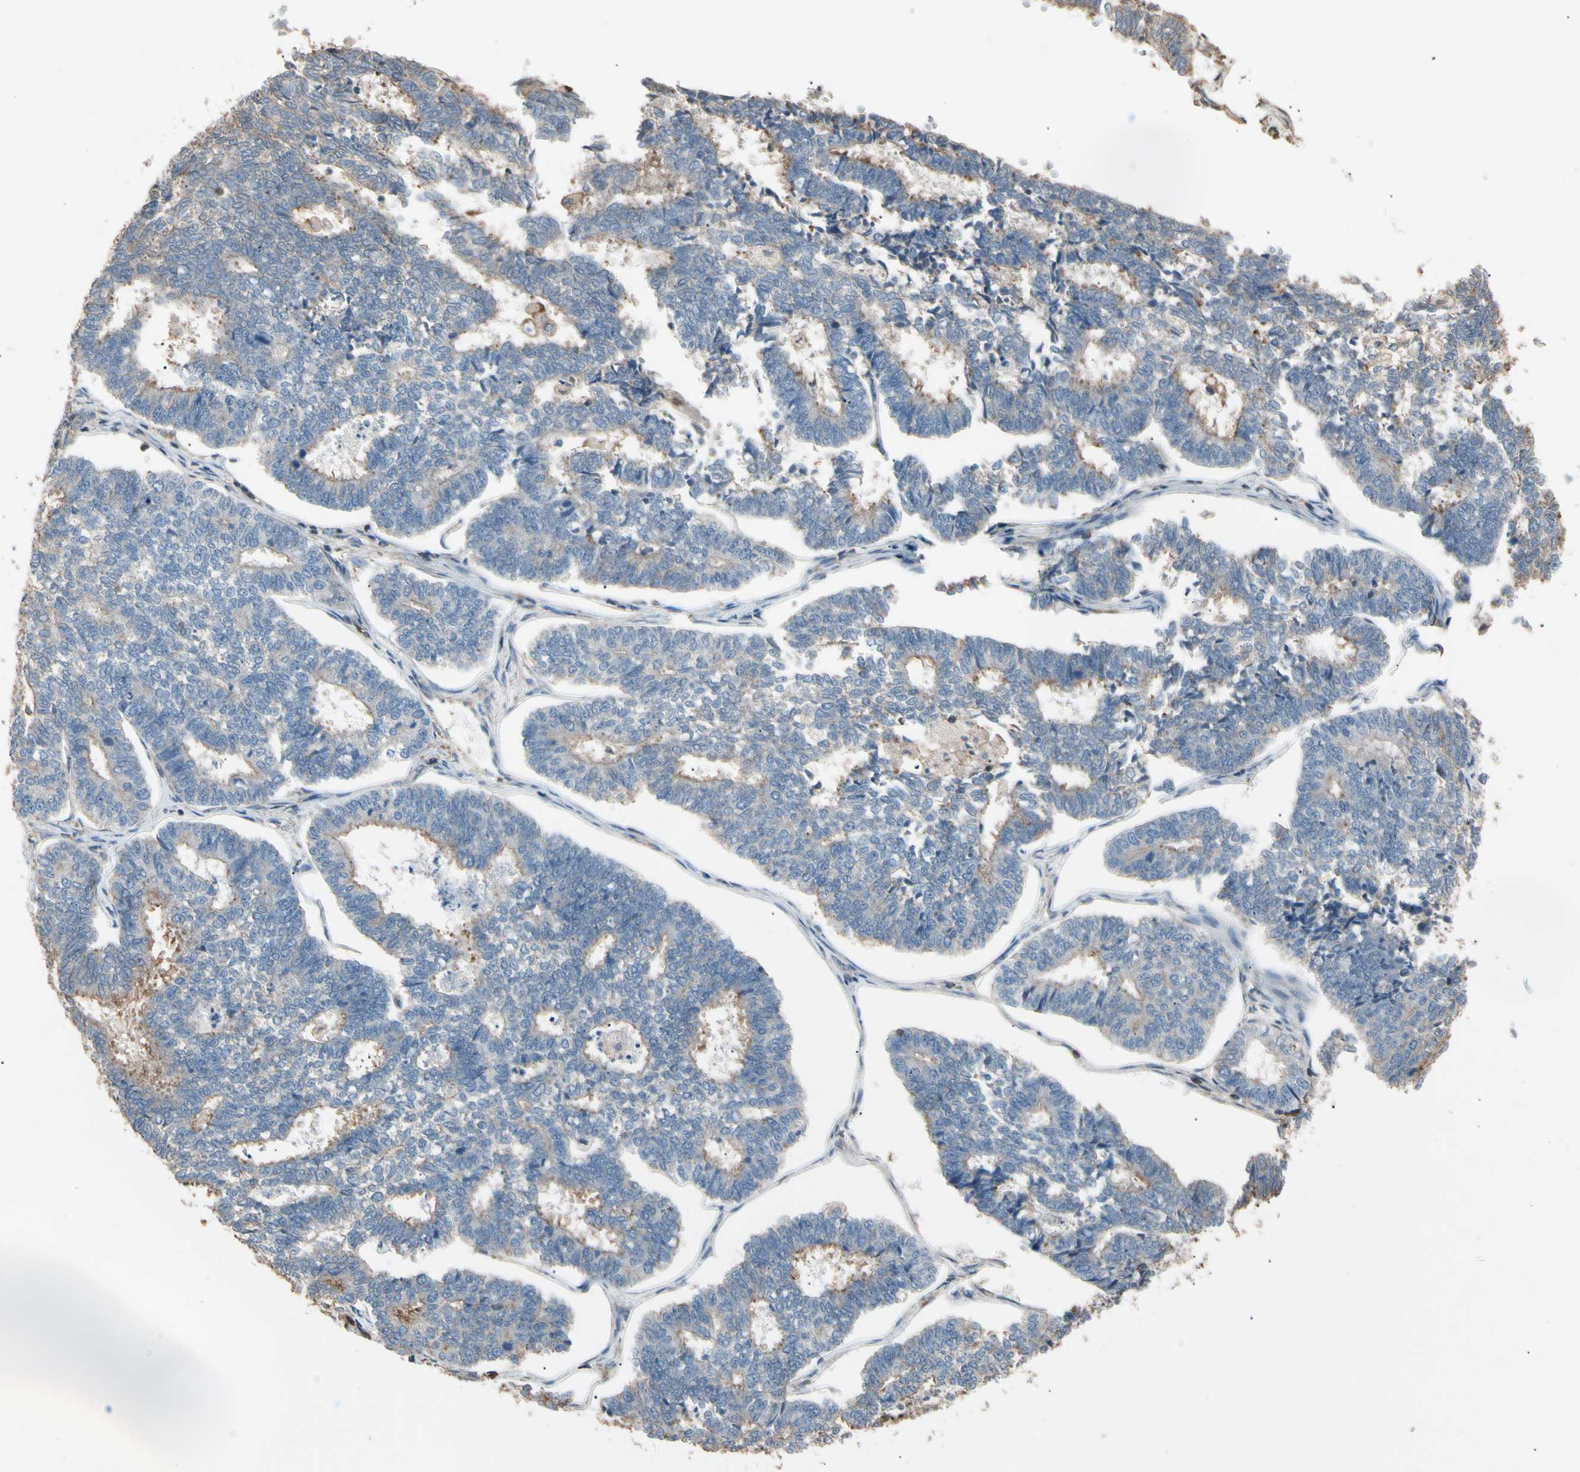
{"staining": {"intensity": "weak", "quantity": "25%-75%", "location": "cytoplasmic/membranous"}, "tissue": "endometrial cancer", "cell_type": "Tumor cells", "image_type": "cancer", "snomed": [{"axis": "morphology", "description": "Adenocarcinoma, NOS"}, {"axis": "topography", "description": "Endometrium"}], "caption": "Immunohistochemistry (DAB (3,3'-diaminobenzidine)) staining of endometrial cancer (adenocarcinoma) displays weak cytoplasmic/membranous protein expression in about 25%-75% of tumor cells.", "gene": "MAPK13", "patient": {"sex": "female", "age": 70}}